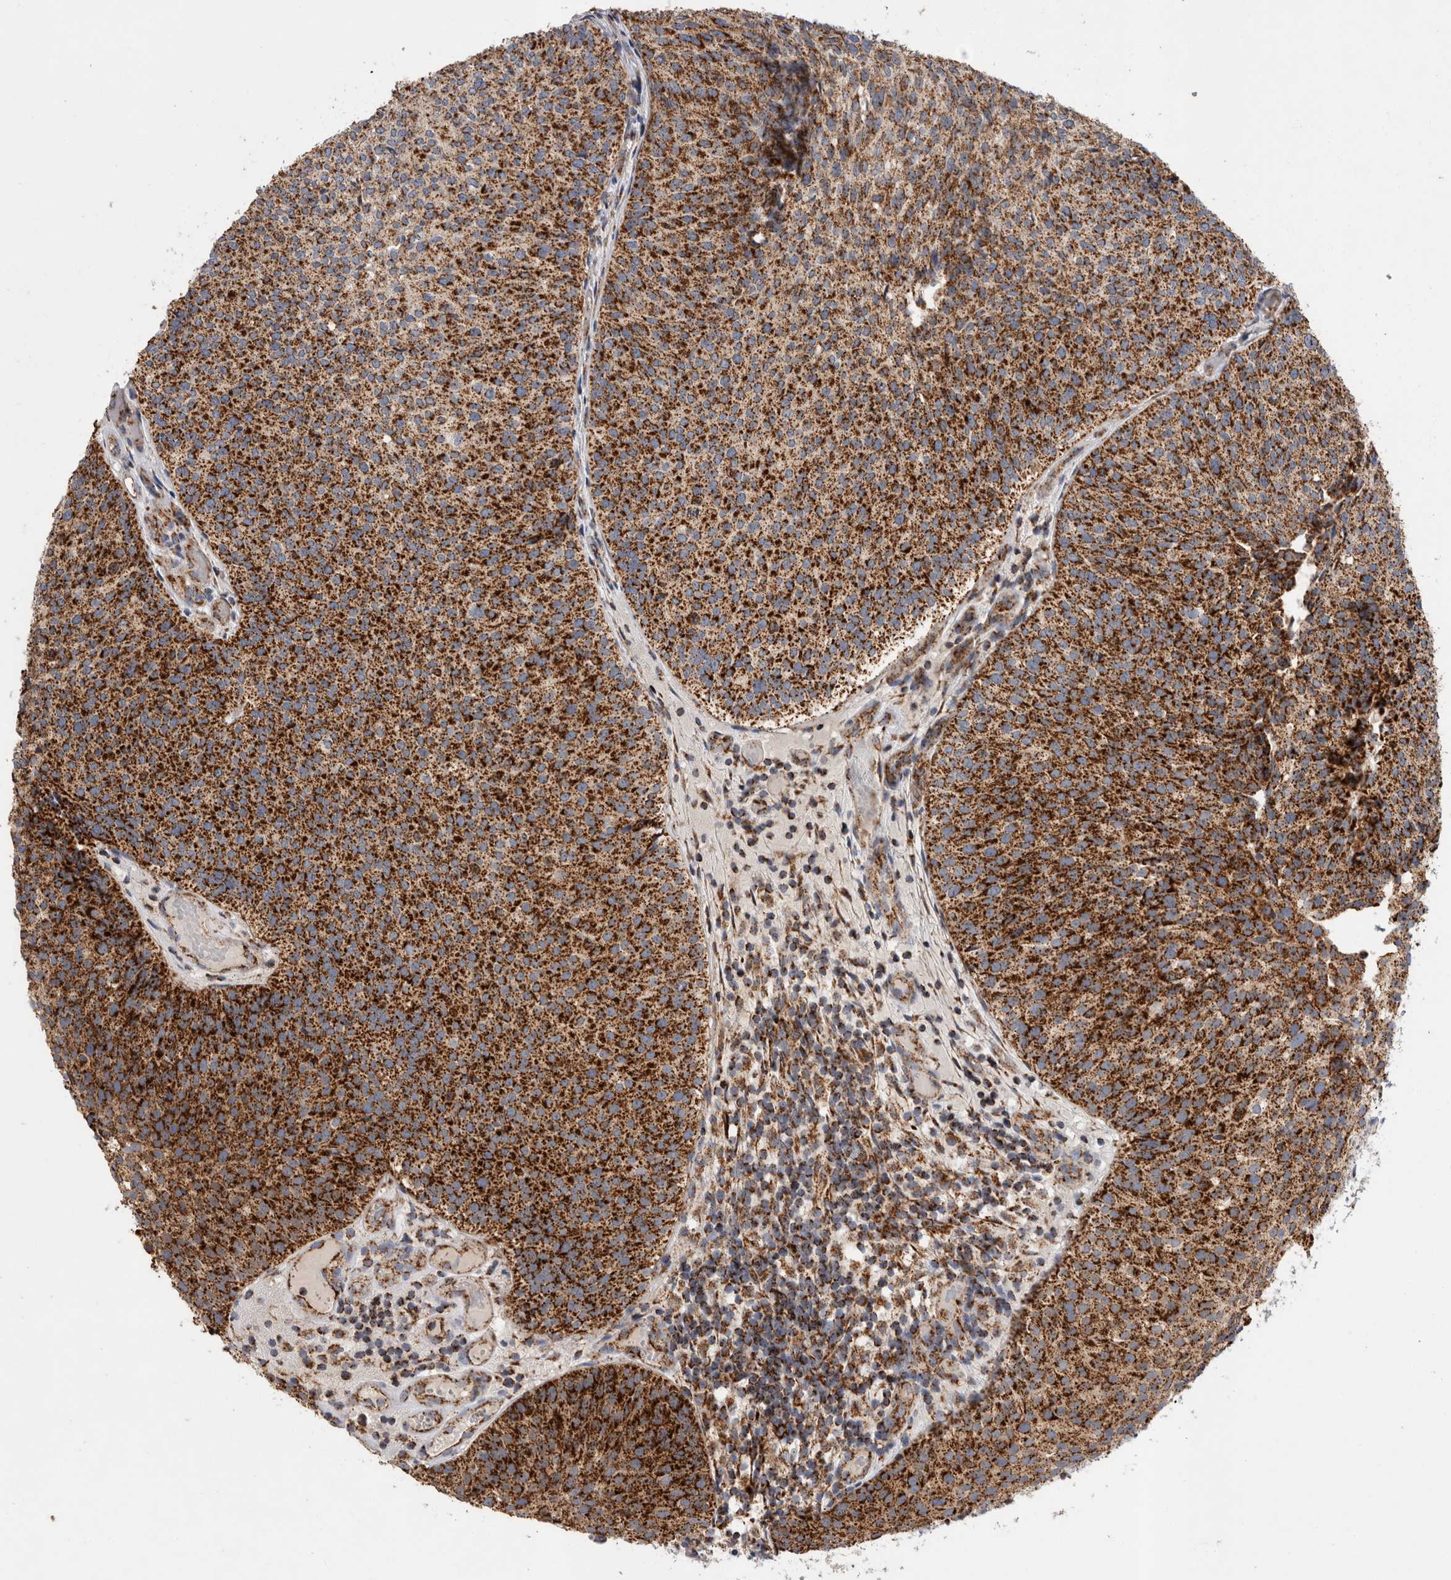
{"staining": {"intensity": "strong", "quantity": ">75%", "location": "cytoplasmic/membranous"}, "tissue": "urothelial cancer", "cell_type": "Tumor cells", "image_type": "cancer", "snomed": [{"axis": "morphology", "description": "Urothelial carcinoma, Low grade"}, {"axis": "topography", "description": "Urinary bladder"}], "caption": "The histopathology image demonstrates a brown stain indicating the presence of a protein in the cytoplasmic/membranous of tumor cells in urothelial cancer.", "gene": "IARS2", "patient": {"sex": "male", "age": 86}}